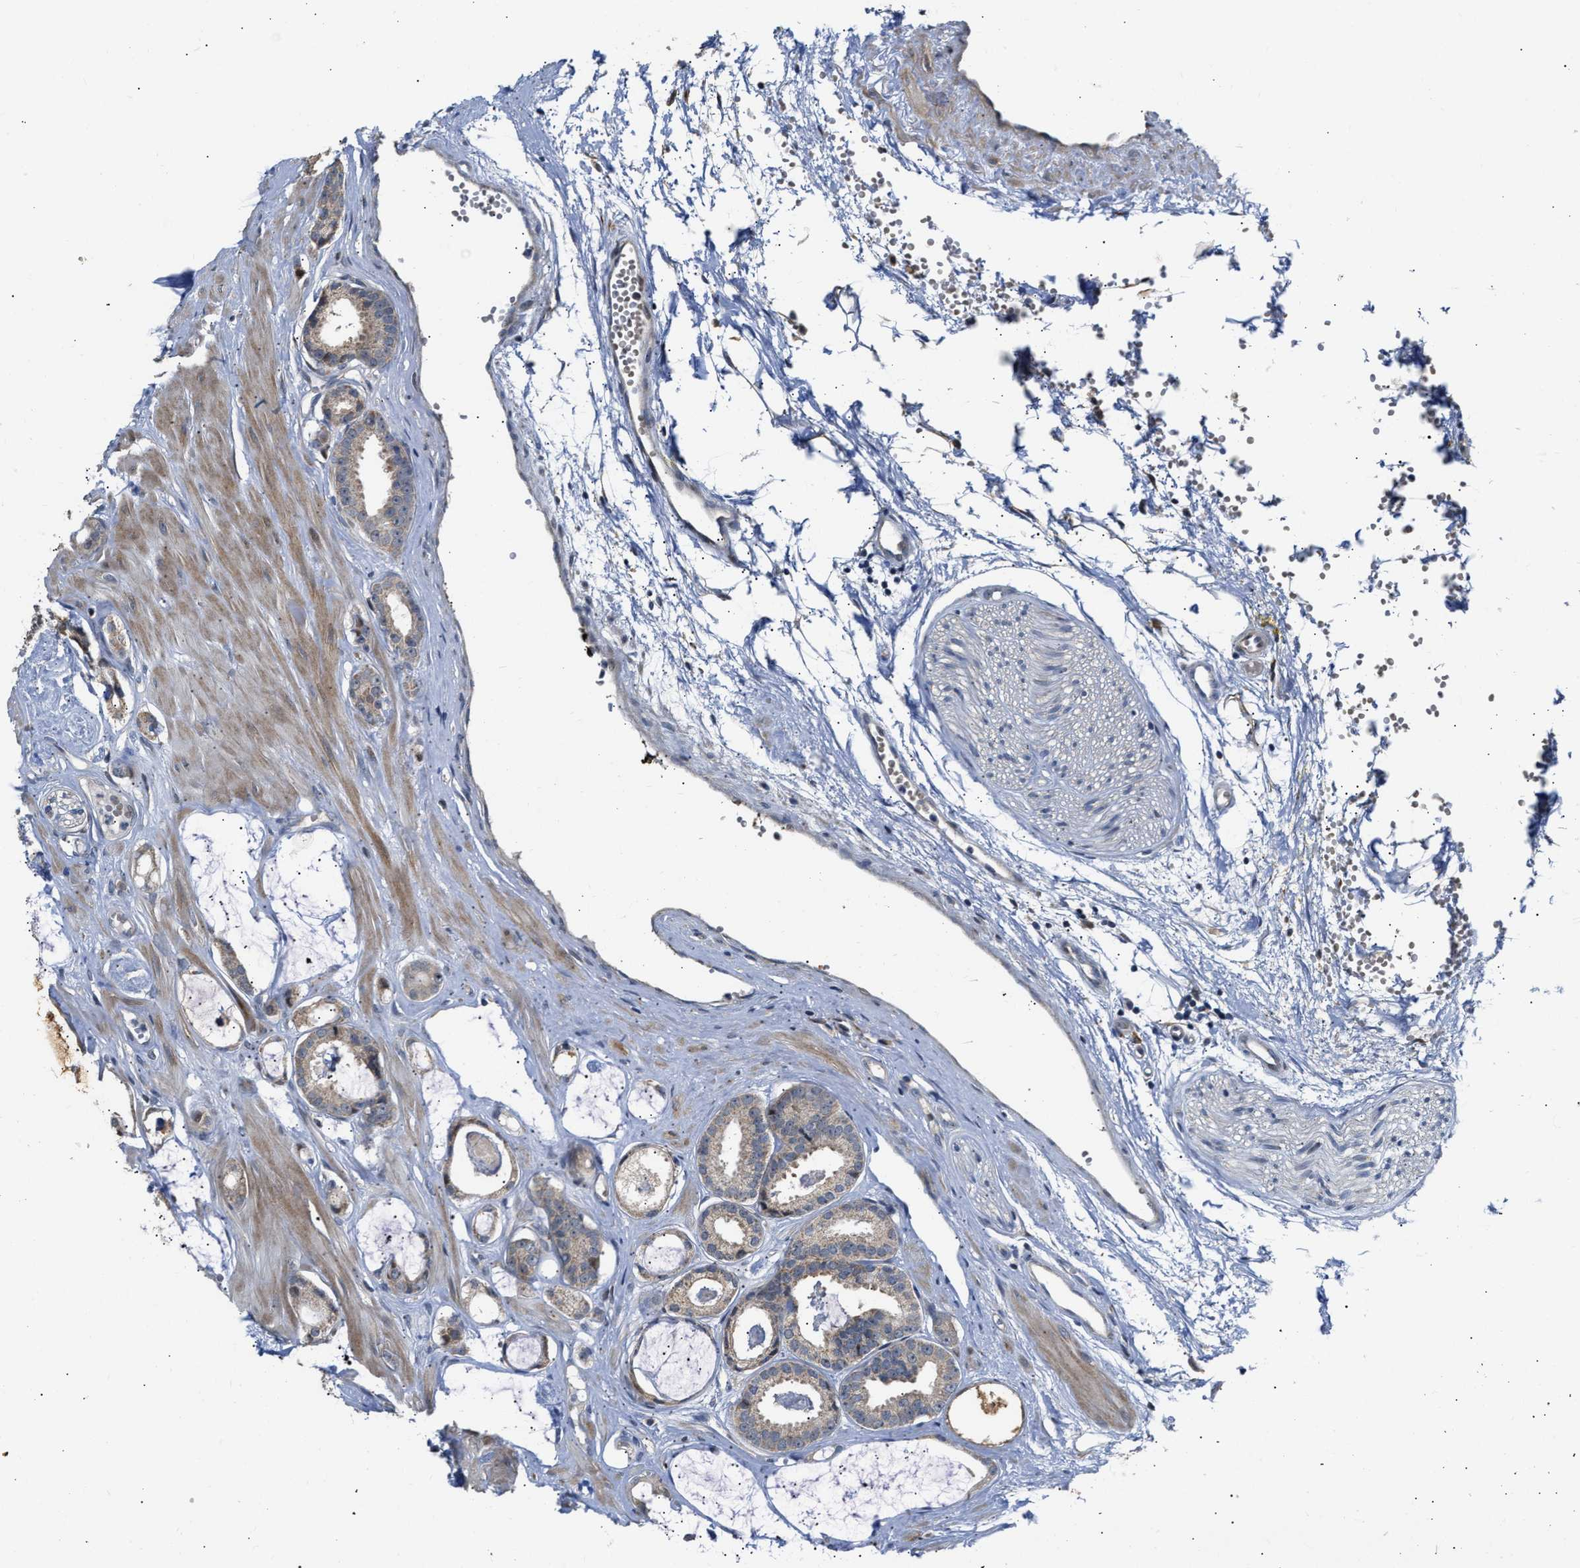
{"staining": {"intensity": "weak", "quantity": ">75%", "location": "cytoplasmic/membranous"}, "tissue": "prostate cancer", "cell_type": "Tumor cells", "image_type": "cancer", "snomed": [{"axis": "morphology", "description": "Adenocarcinoma, Low grade"}, {"axis": "topography", "description": "Prostate"}], "caption": "Immunohistochemistry micrograph of prostate cancer stained for a protein (brown), which shows low levels of weak cytoplasmic/membranous expression in about >75% of tumor cells.", "gene": "DEPTOR", "patient": {"sex": "male", "age": 53}}